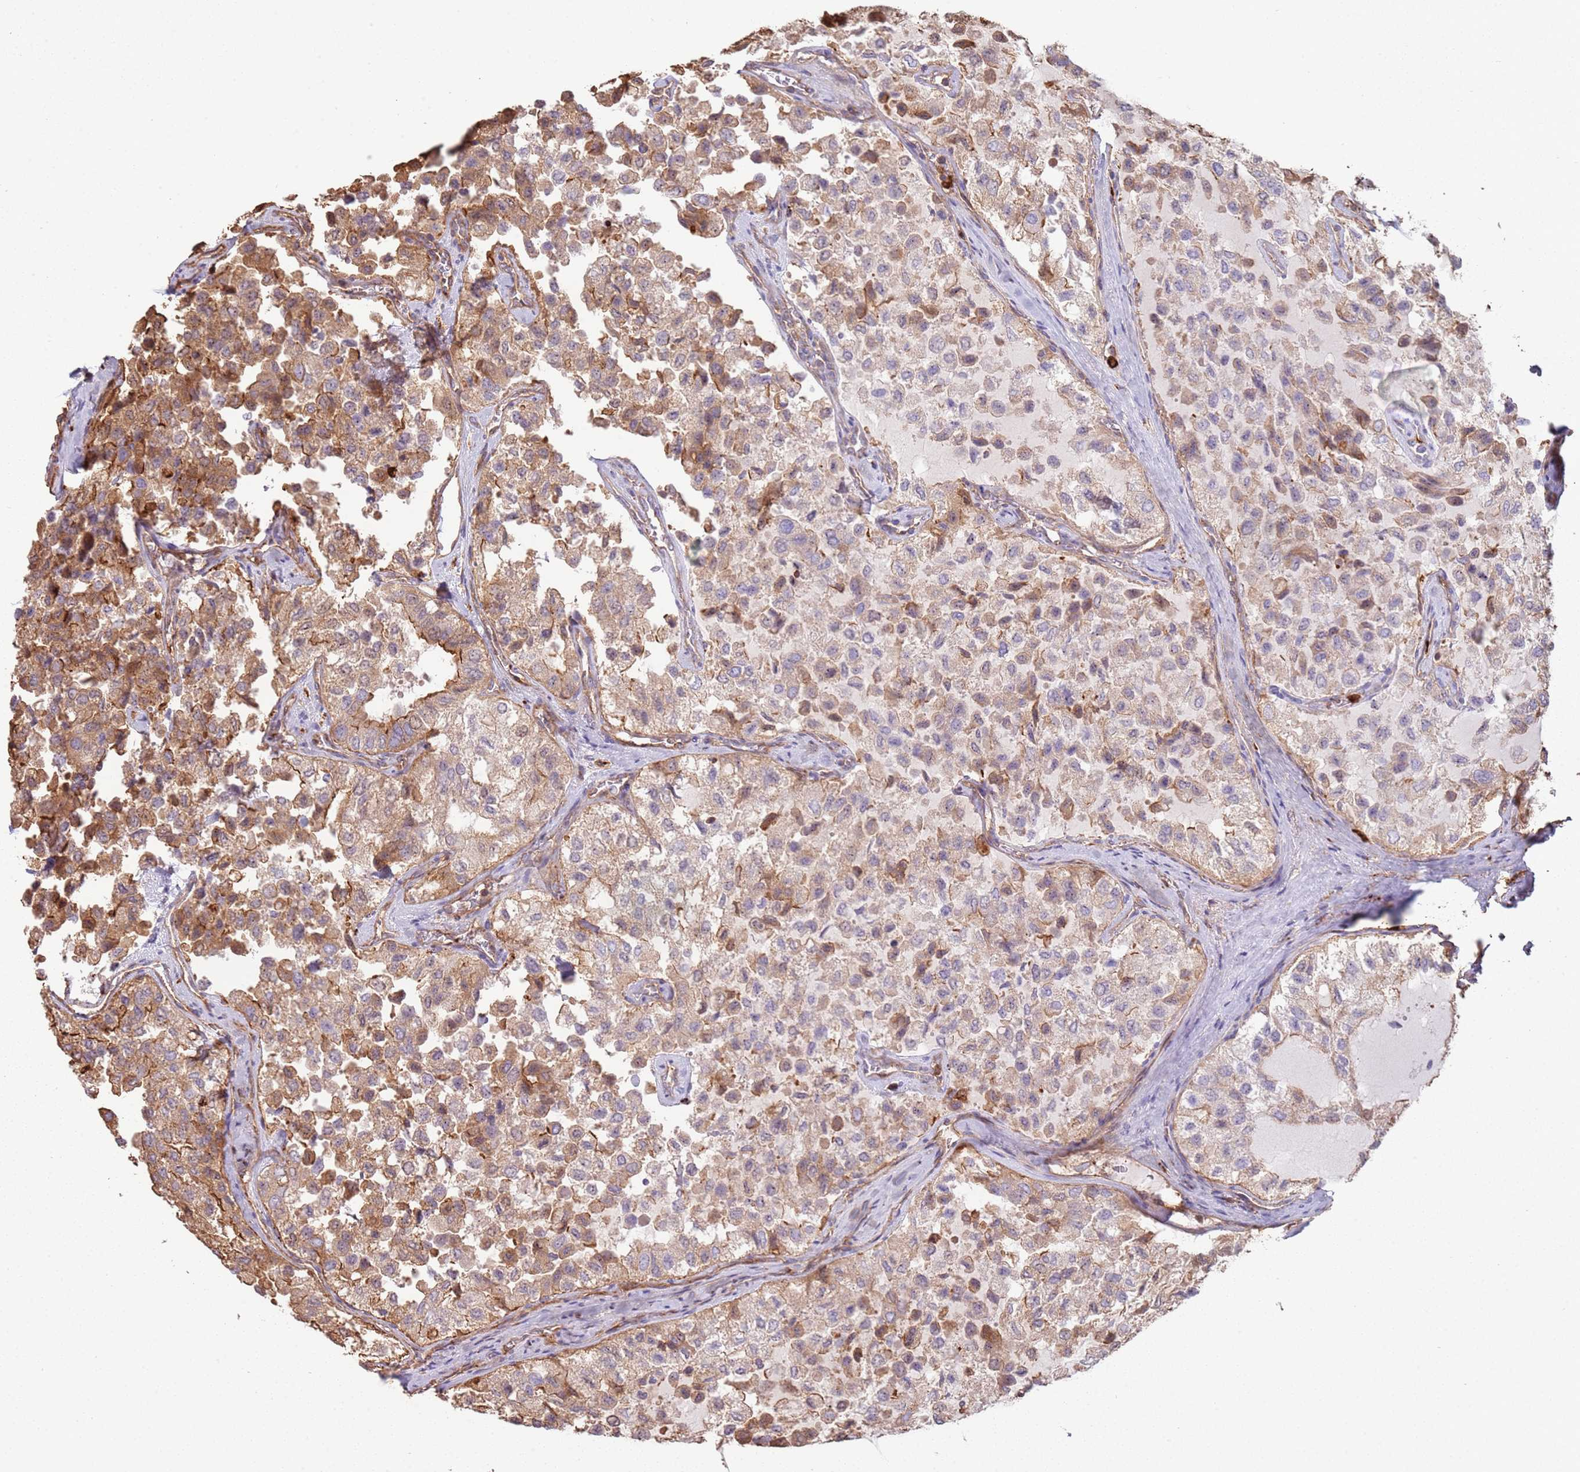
{"staining": {"intensity": "moderate", "quantity": "<25%", "location": "cytoplasmic/membranous"}, "tissue": "thyroid cancer", "cell_type": "Tumor cells", "image_type": "cancer", "snomed": [{"axis": "morphology", "description": "Follicular adenoma carcinoma, NOS"}, {"axis": "topography", "description": "Thyroid gland"}], "caption": "Thyroid follicular adenoma carcinoma stained with IHC demonstrates moderate cytoplasmic/membranous staining in about <25% of tumor cells.", "gene": "NDUFAF4", "patient": {"sex": "male", "age": 75}}